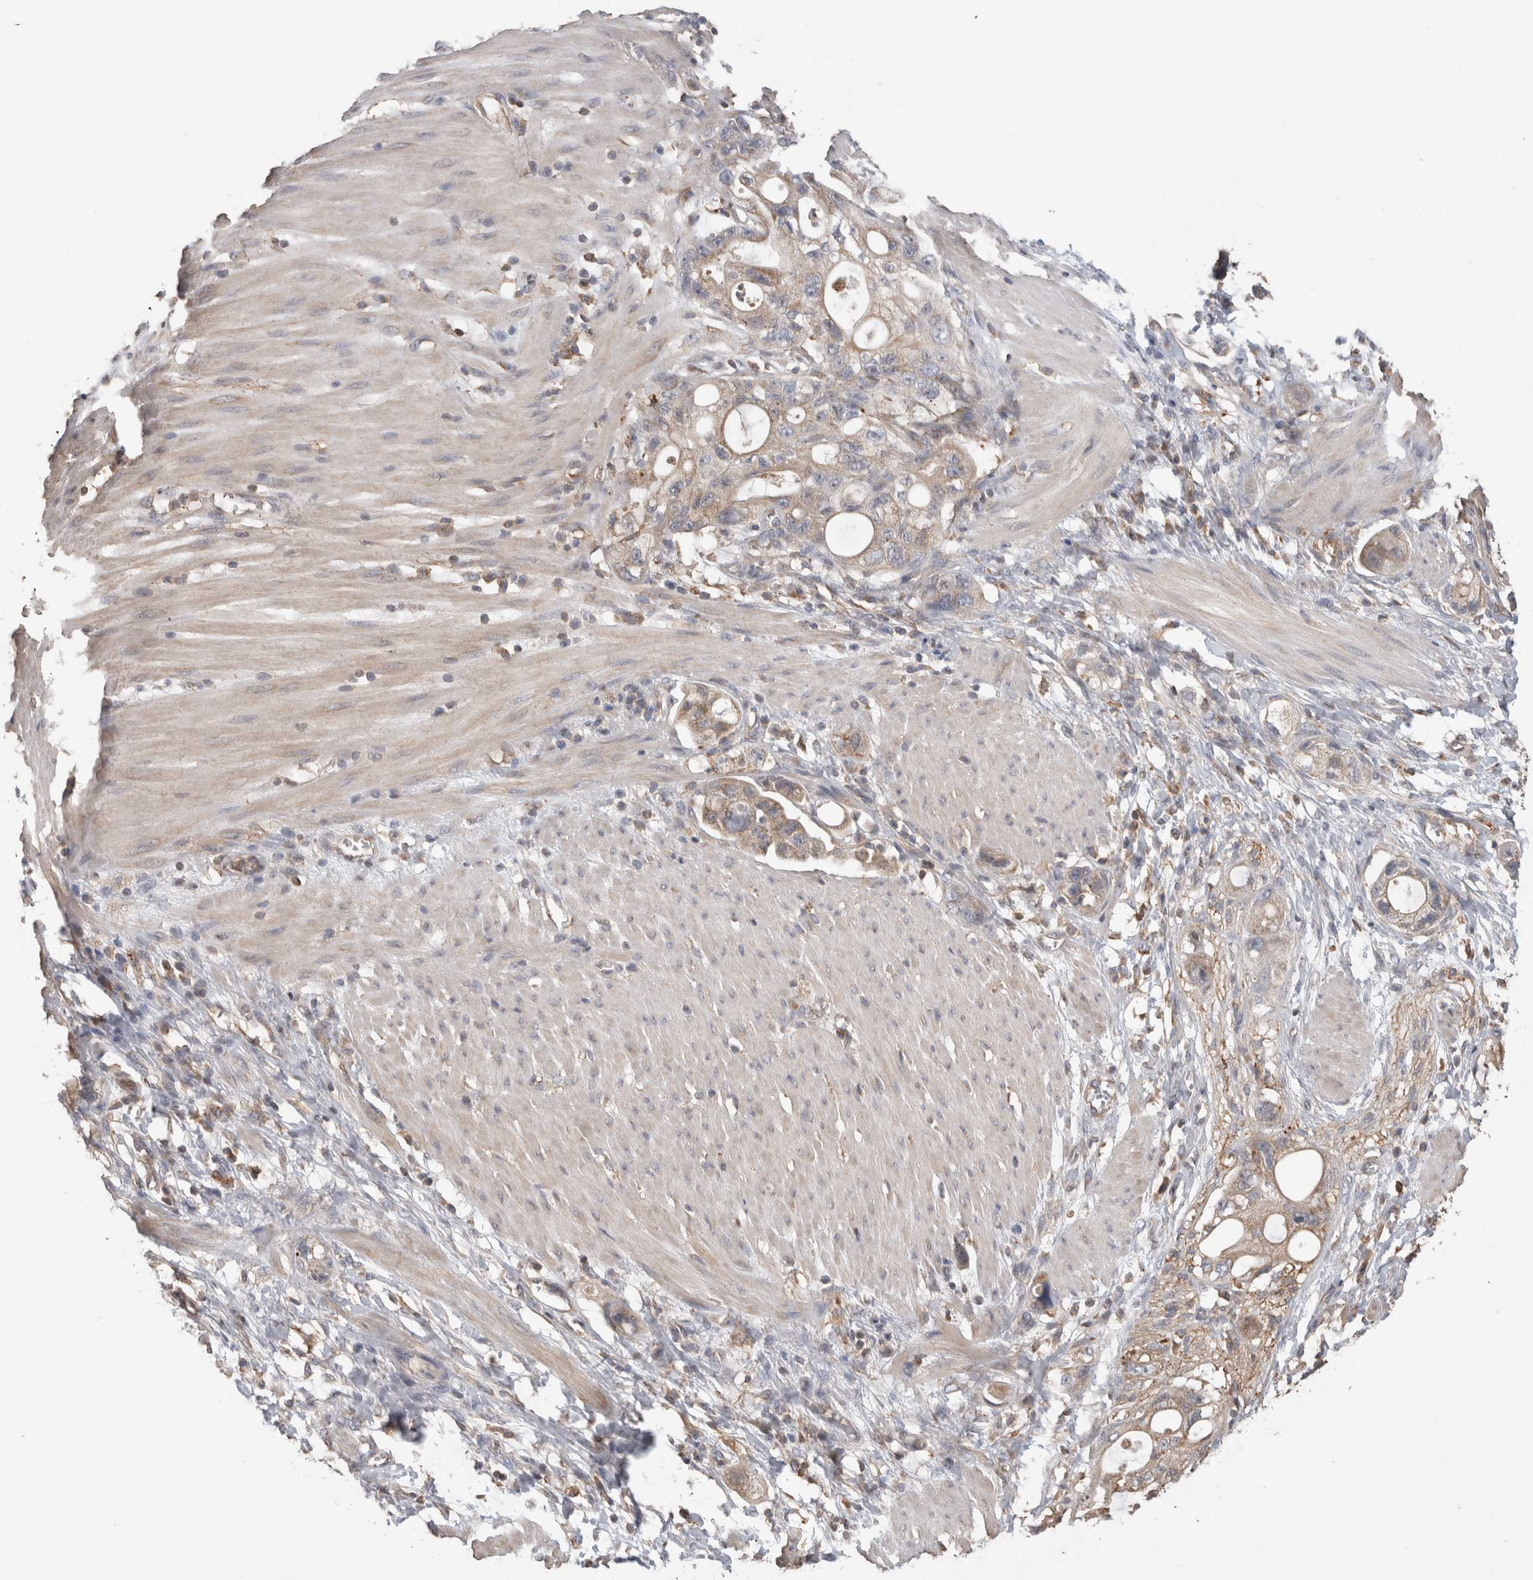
{"staining": {"intensity": "weak", "quantity": ">75%", "location": "cytoplasmic/membranous"}, "tissue": "stomach cancer", "cell_type": "Tumor cells", "image_type": "cancer", "snomed": [{"axis": "morphology", "description": "Adenocarcinoma, NOS"}, {"axis": "topography", "description": "Stomach"}, {"axis": "topography", "description": "Stomach, lower"}], "caption": "A histopathology image showing weak cytoplasmic/membranous staining in approximately >75% of tumor cells in stomach cancer (adenocarcinoma), as visualized by brown immunohistochemical staining.", "gene": "IMMP2L", "patient": {"sex": "female", "age": 48}}